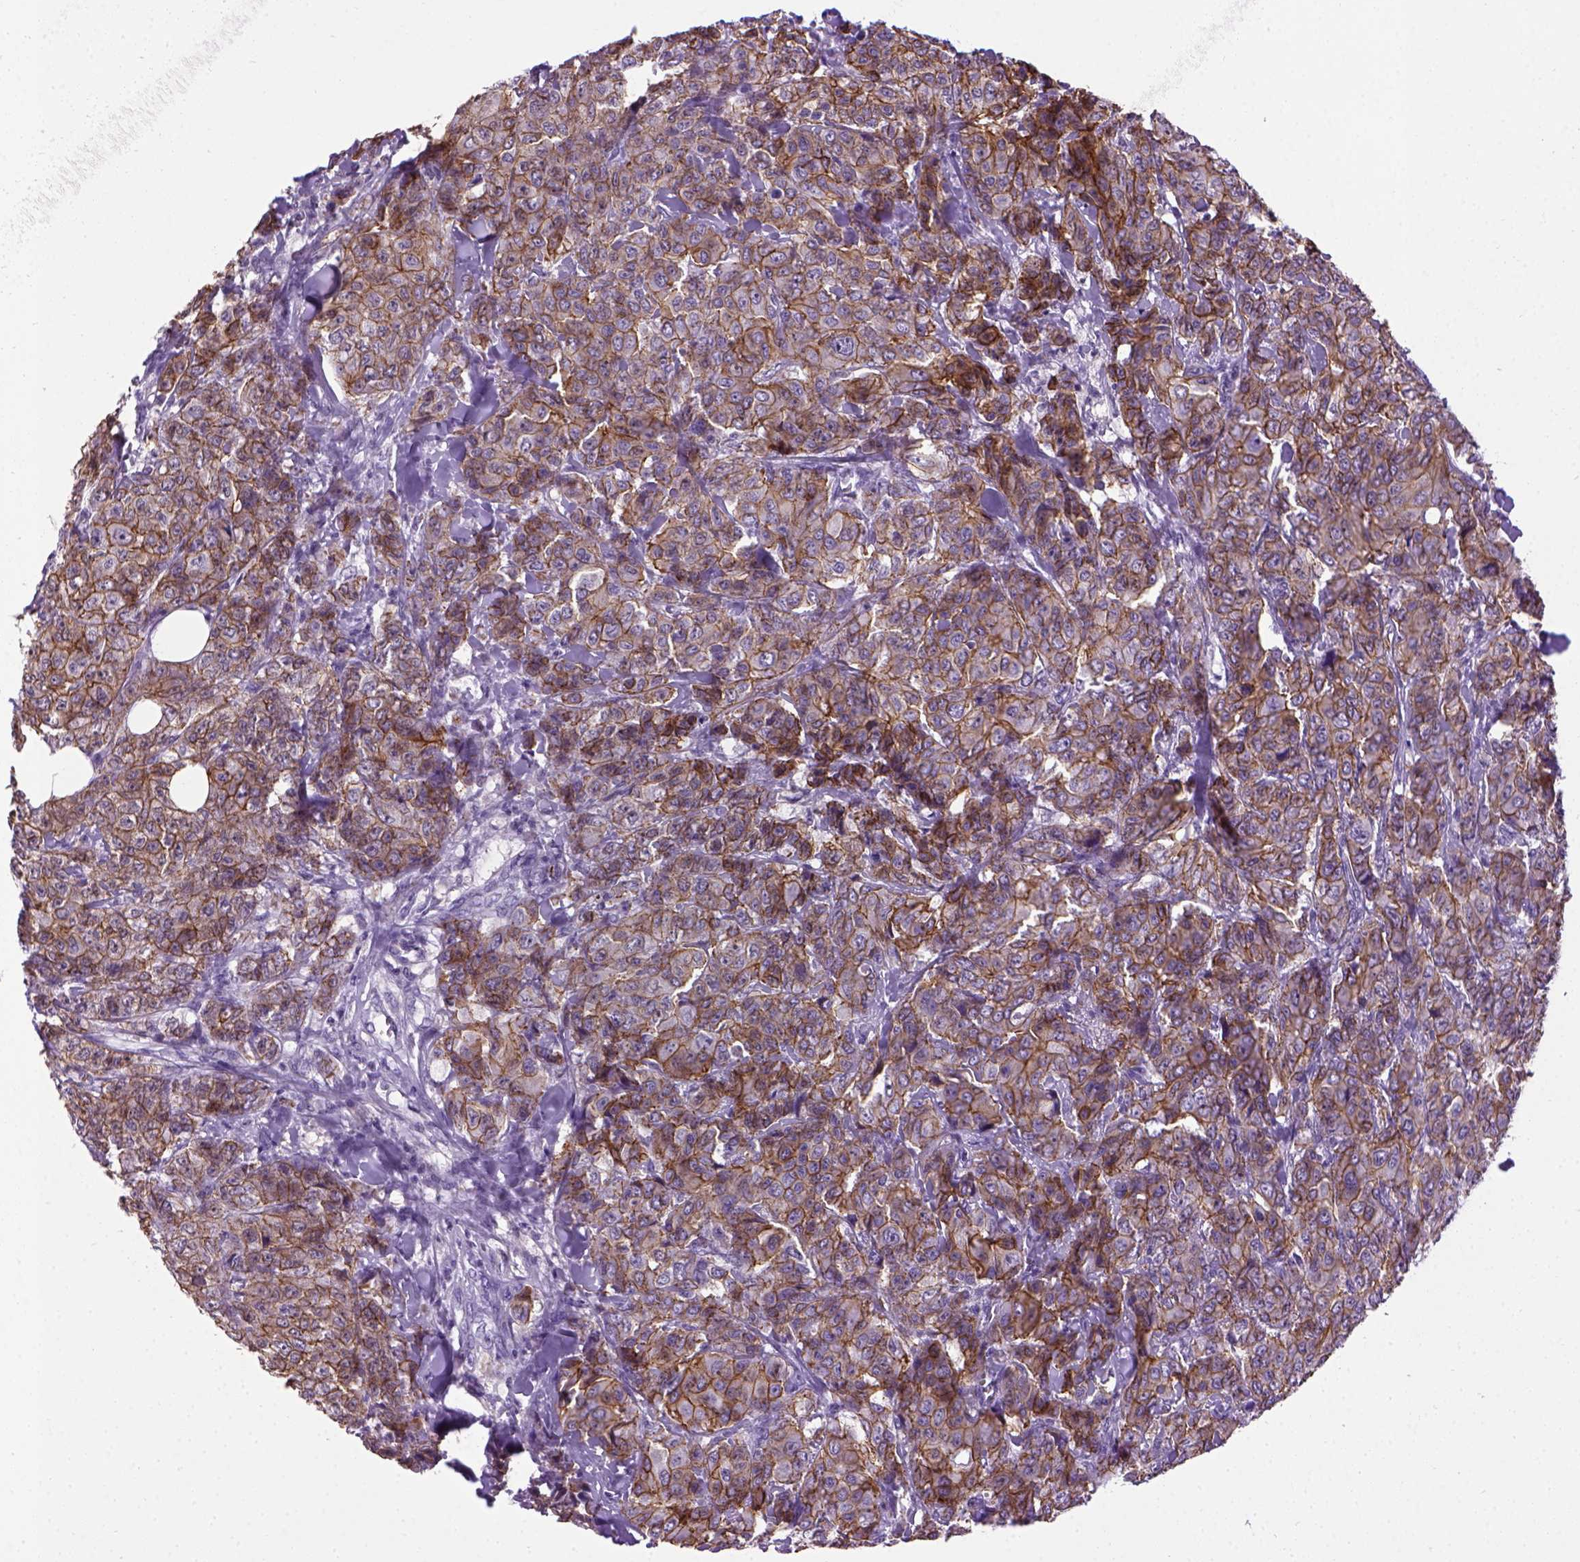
{"staining": {"intensity": "moderate", "quantity": ">75%", "location": "cytoplasmic/membranous"}, "tissue": "breast cancer", "cell_type": "Tumor cells", "image_type": "cancer", "snomed": [{"axis": "morphology", "description": "Duct carcinoma"}, {"axis": "topography", "description": "Breast"}], "caption": "Brown immunohistochemical staining in human breast infiltrating ductal carcinoma exhibits moderate cytoplasmic/membranous positivity in approximately >75% of tumor cells.", "gene": "CDH1", "patient": {"sex": "female", "age": 43}}